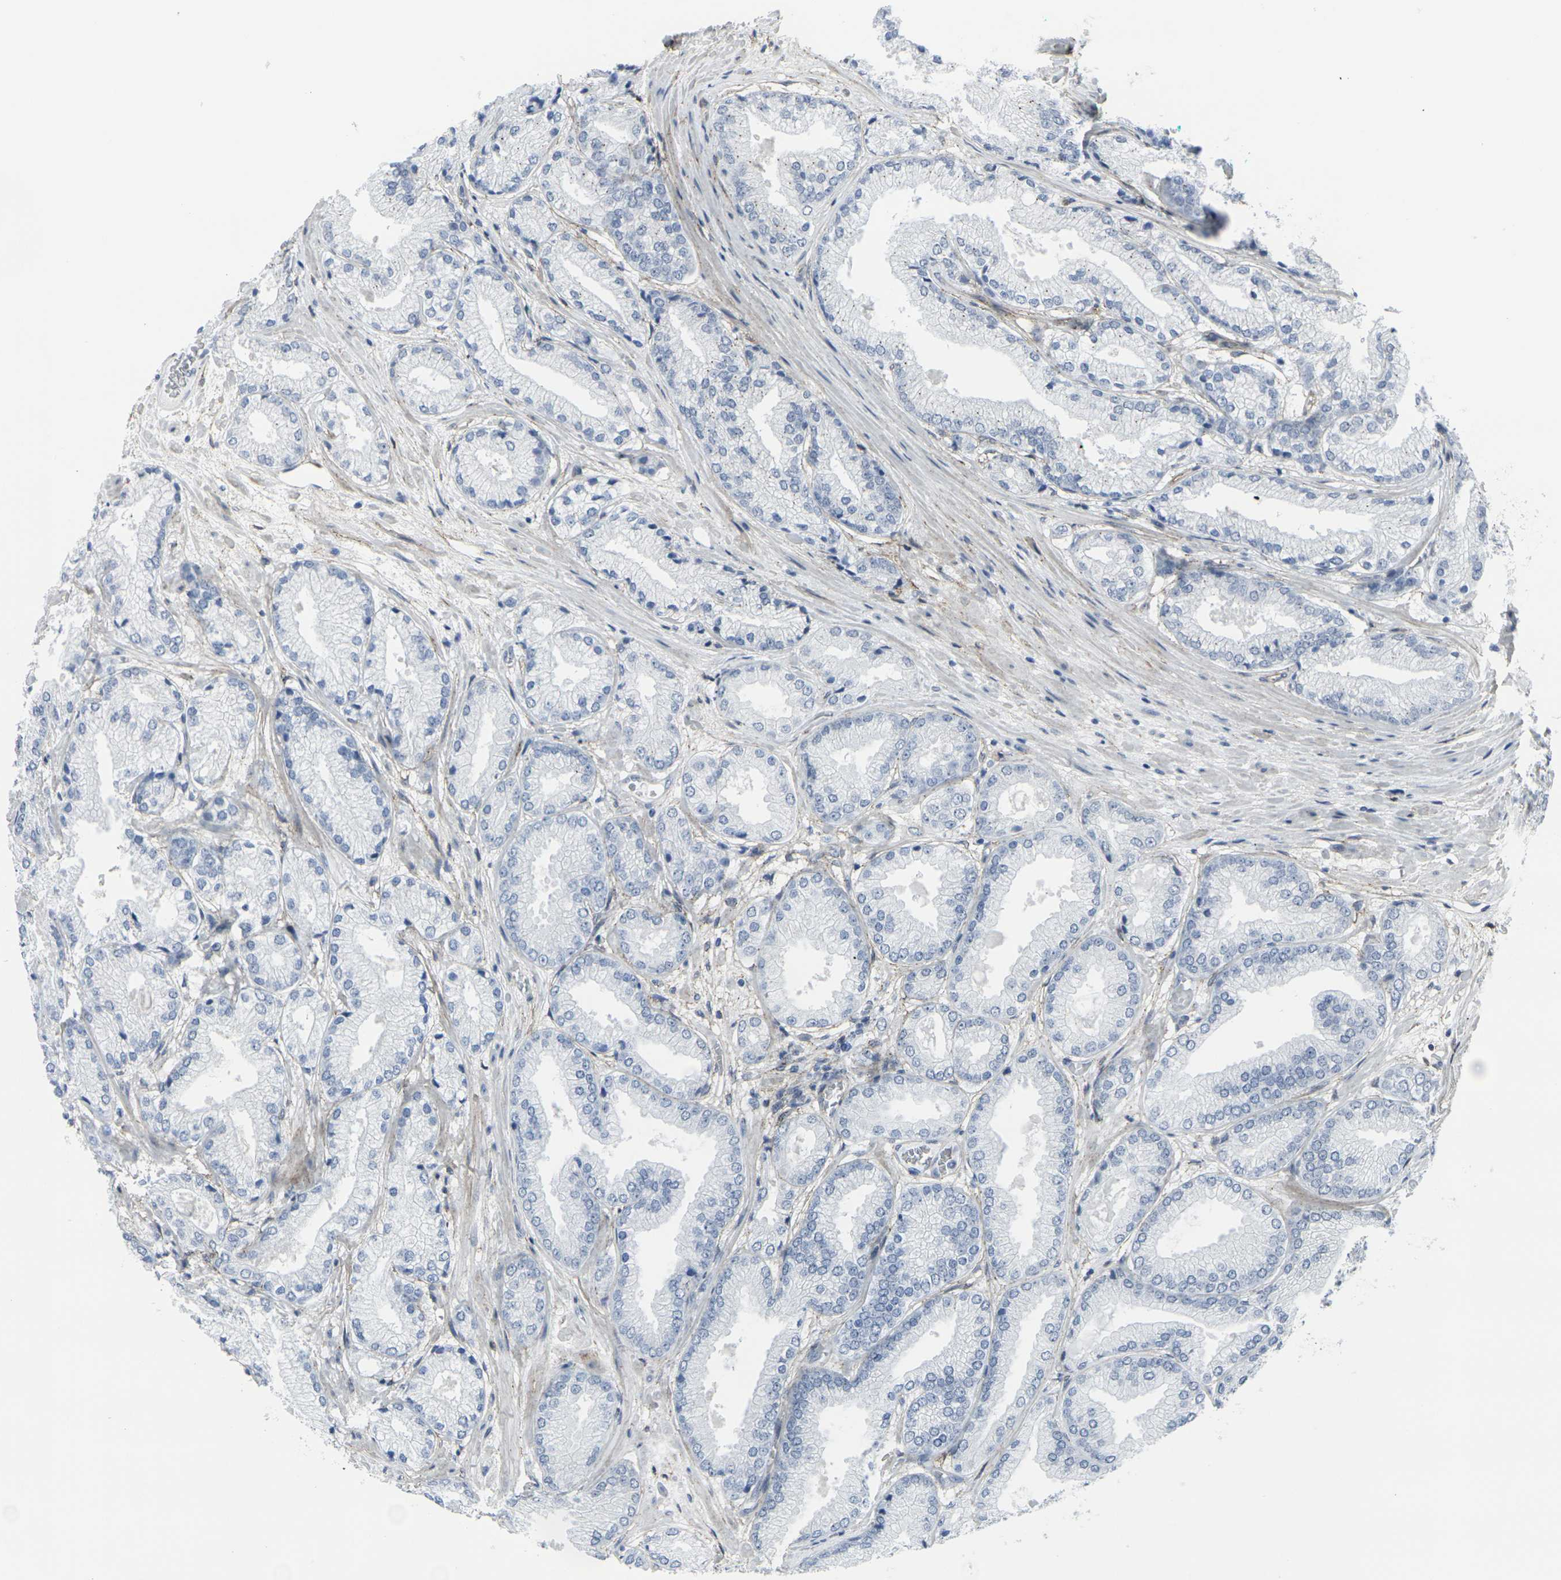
{"staining": {"intensity": "negative", "quantity": "none", "location": "none"}, "tissue": "prostate cancer", "cell_type": "Tumor cells", "image_type": "cancer", "snomed": [{"axis": "morphology", "description": "Adenocarcinoma, High grade"}, {"axis": "topography", "description": "Prostate"}], "caption": "This histopathology image is of high-grade adenocarcinoma (prostate) stained with IHC to label a protein in brown with the nuclei are counter-stained blue. There is no expression in tumor cells.", "gene": "CDH11", "patient": {"sex": "male", "age": 59}}